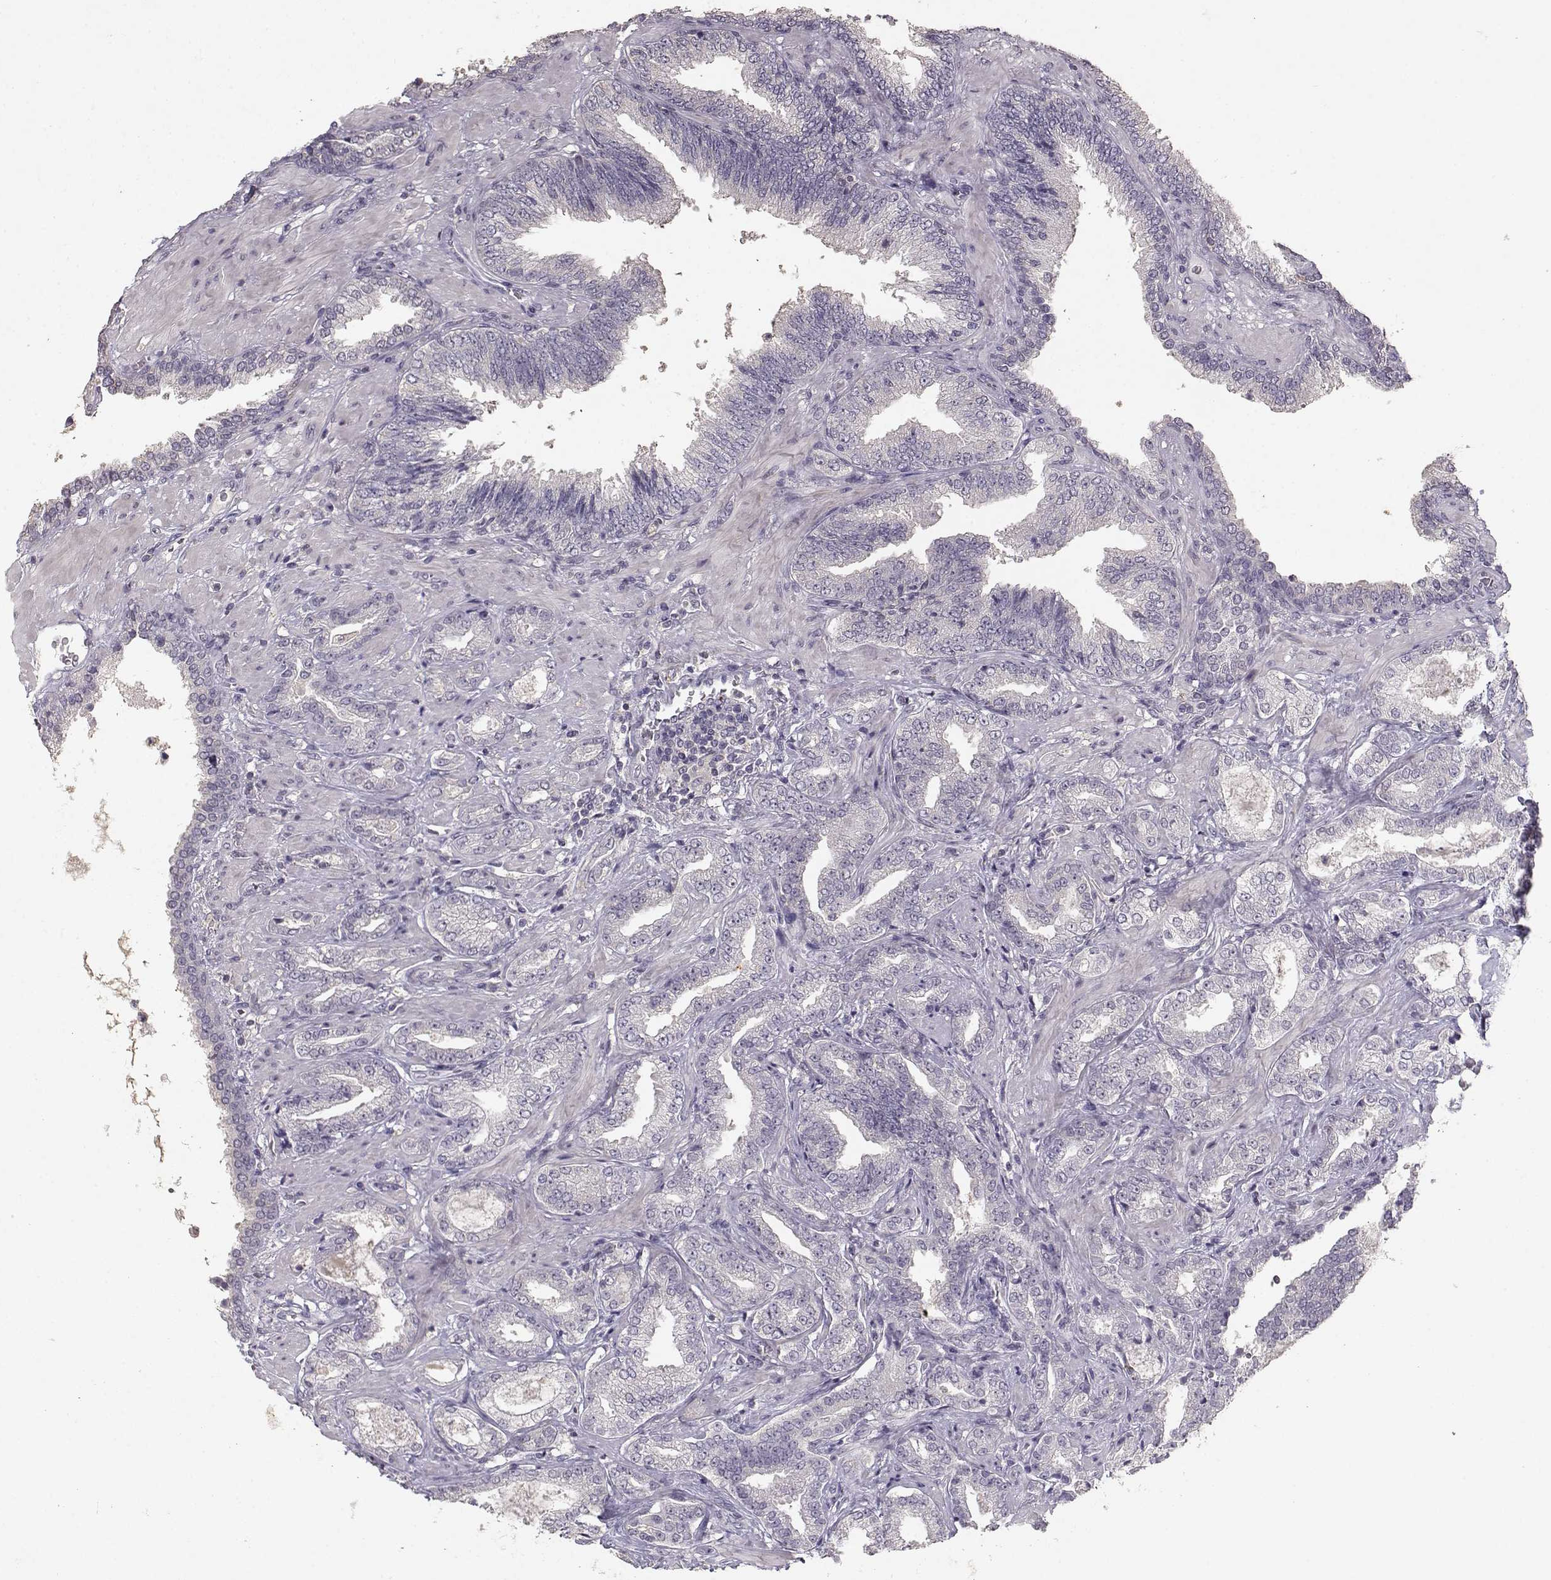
{"staining": {"intensity": "negative", "quantity": "none", "location": "none"}, "tissue": "prostate cancer", "cell_type": "Tumor cells", "image_type": "cancer", "snomed": [{"axis": "morphology", "description": "Adenocarcinoma, Low grade"}, {"axis": "topography", "description": "Prostate"}], "caption": "Tumor cells are negative for protein expression in human low-grade adenocarcinoma (prostate). The staining was performed using DAB (3,3'-diaminobenzidine) to visualize the protein expression in brown, while the nuclei were stained in blue with hematoxylin (Magnification: 20x).", "gene": "UROC1", "patient": {"sex": "male", "age": 68}}